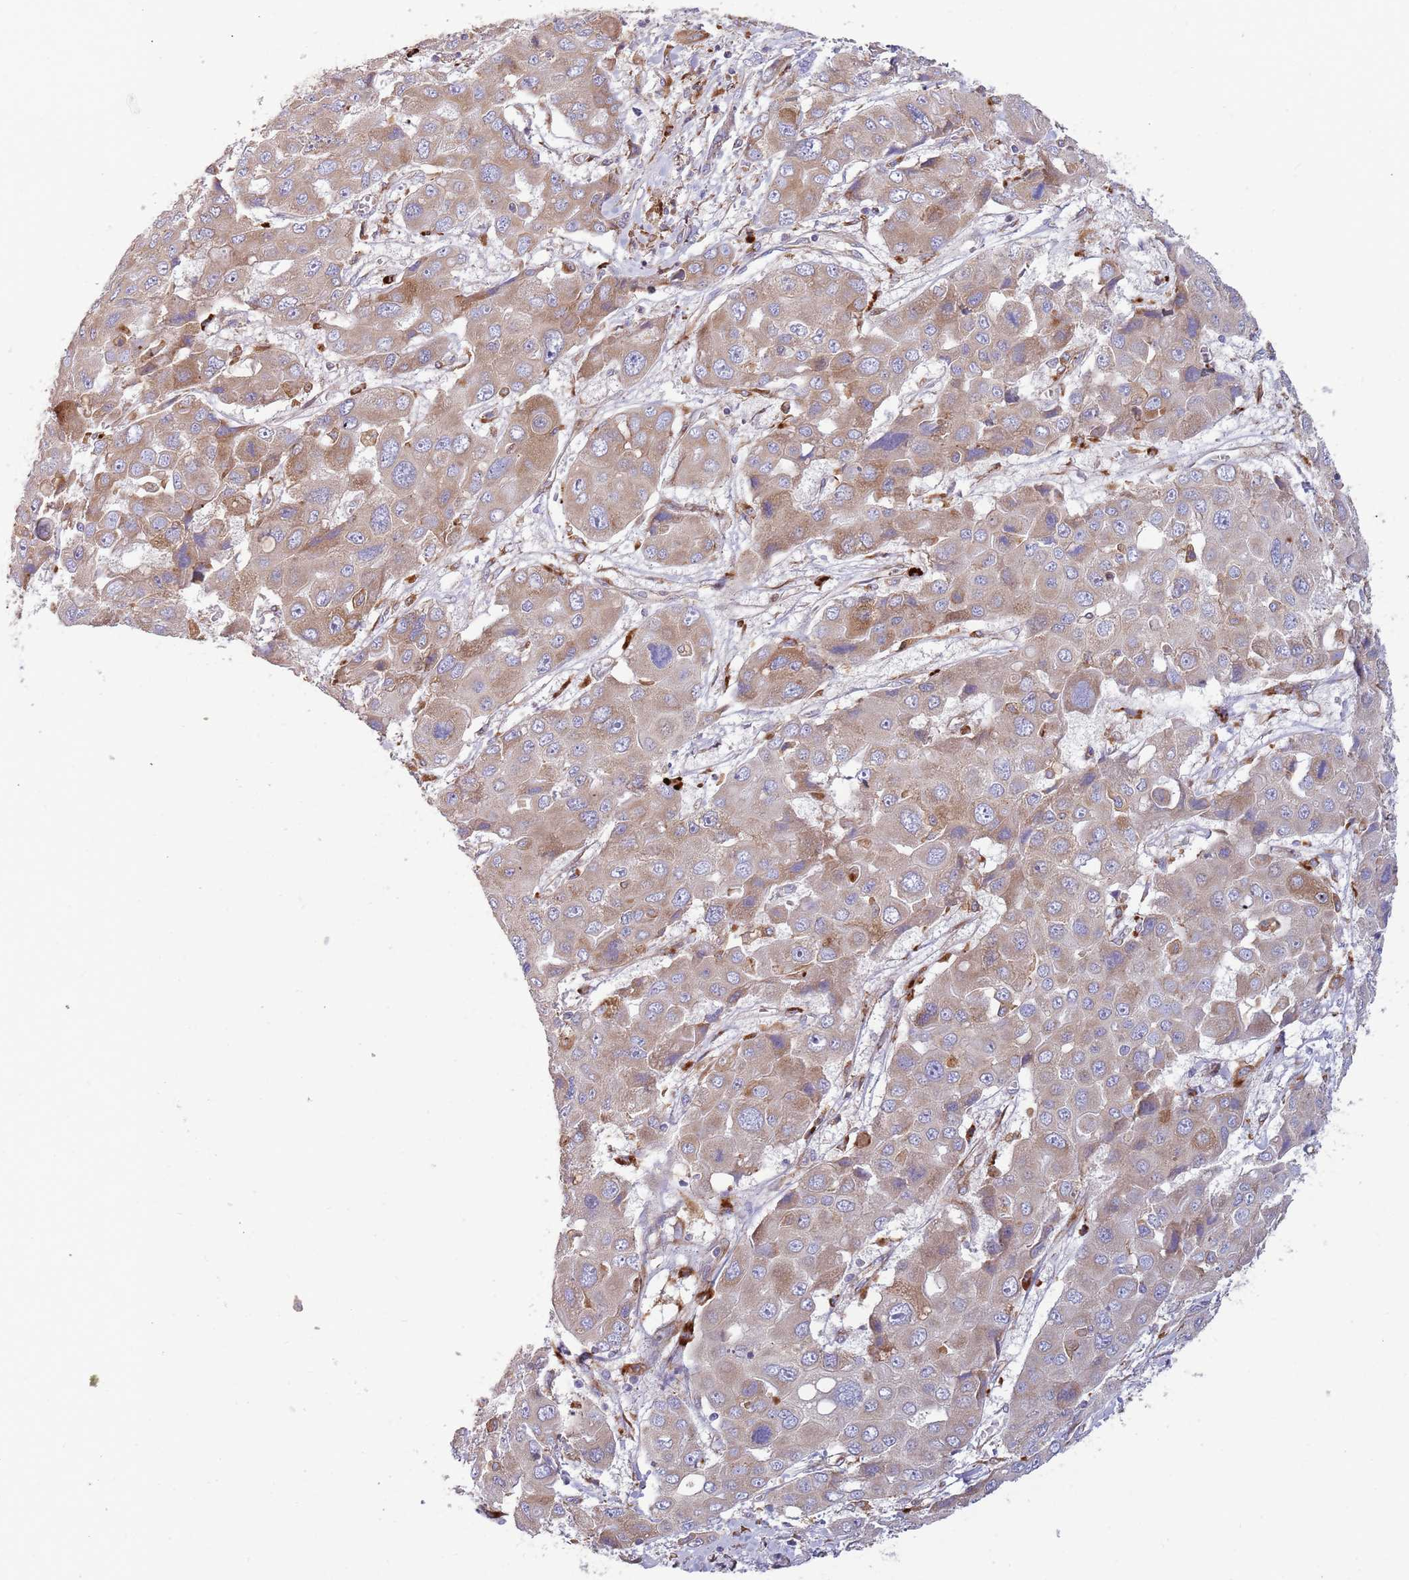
{"staining": {"intensity": "moderate", "quantity": ">75%", "location": "cytoplasmic/membranous"}, "tissue": "liver cancer", "cell_type": "Tumor cells", "image_type": "cancer", "snomed": [{"axis": "morphology", "description": "Cholangiocarcinoma"}, {"axis": "topography", "description": "Liver"}], "caption": "Protein staining displays moderate cytoplasmic/membranous positivity in approximately >75% of tumor cells in liver cholangiocarcinoma.", "gene": "ARMCX6", "patient": {"sex": "male", "age": 67}}